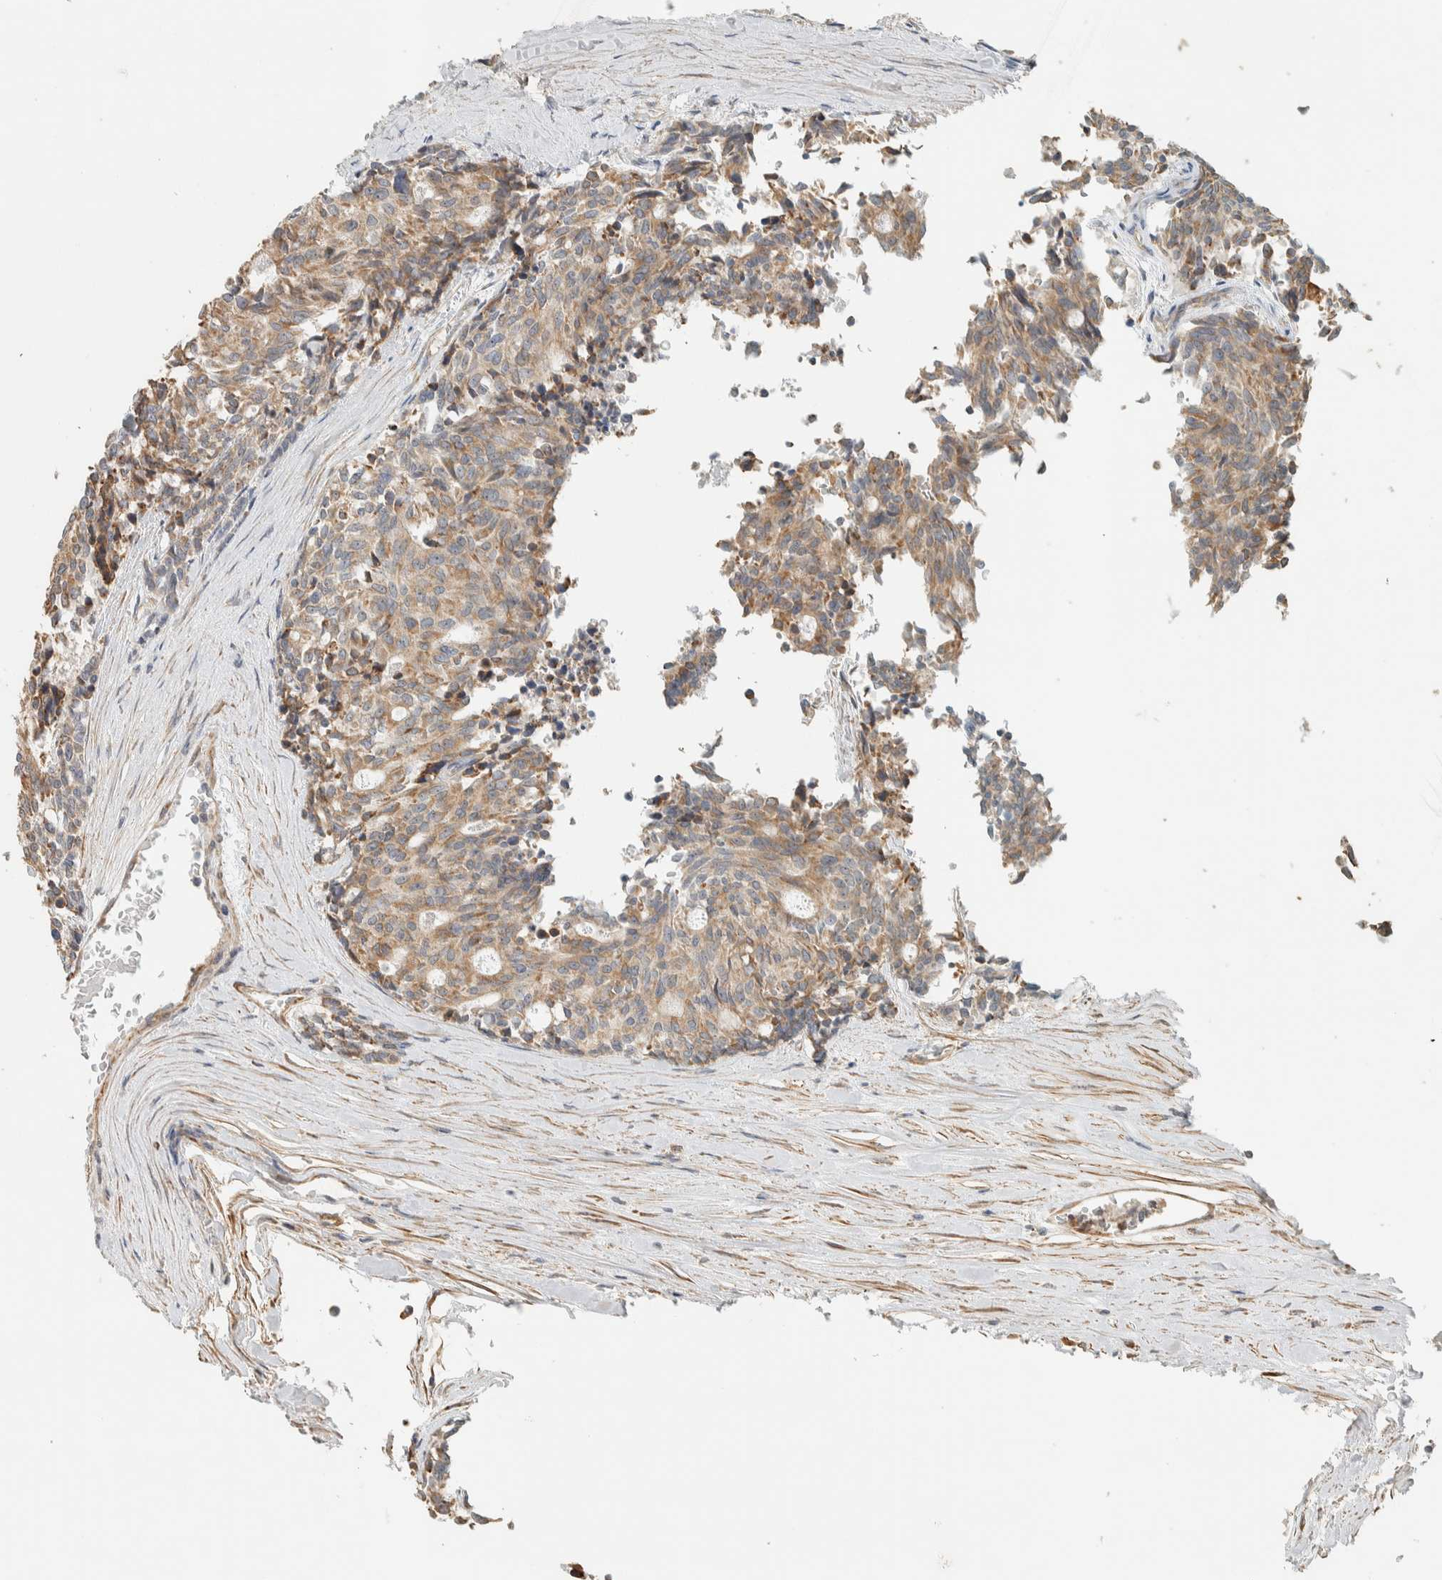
{"staining": {"intensity": "weak", "quantity": ">75%", "location": "cytoplasmic/membranous"}, "tissue": "carcinoid", "cell_type": "Tumor cells", "image_type": "cancer", "snomed": [{"axis": "morphology", "description": "Carcinoid, malignant, NOS"}, {"axis": "topography", "description": "Pancreas"}], "caption": "This is an image of immunohistochemistry staining of carcinoid (malignant), which shows weak staining in the cytoplasmic/membranous of tumor cells.", "gene": "KLHL40", "patient": {"sex": "female", "age": 54}}